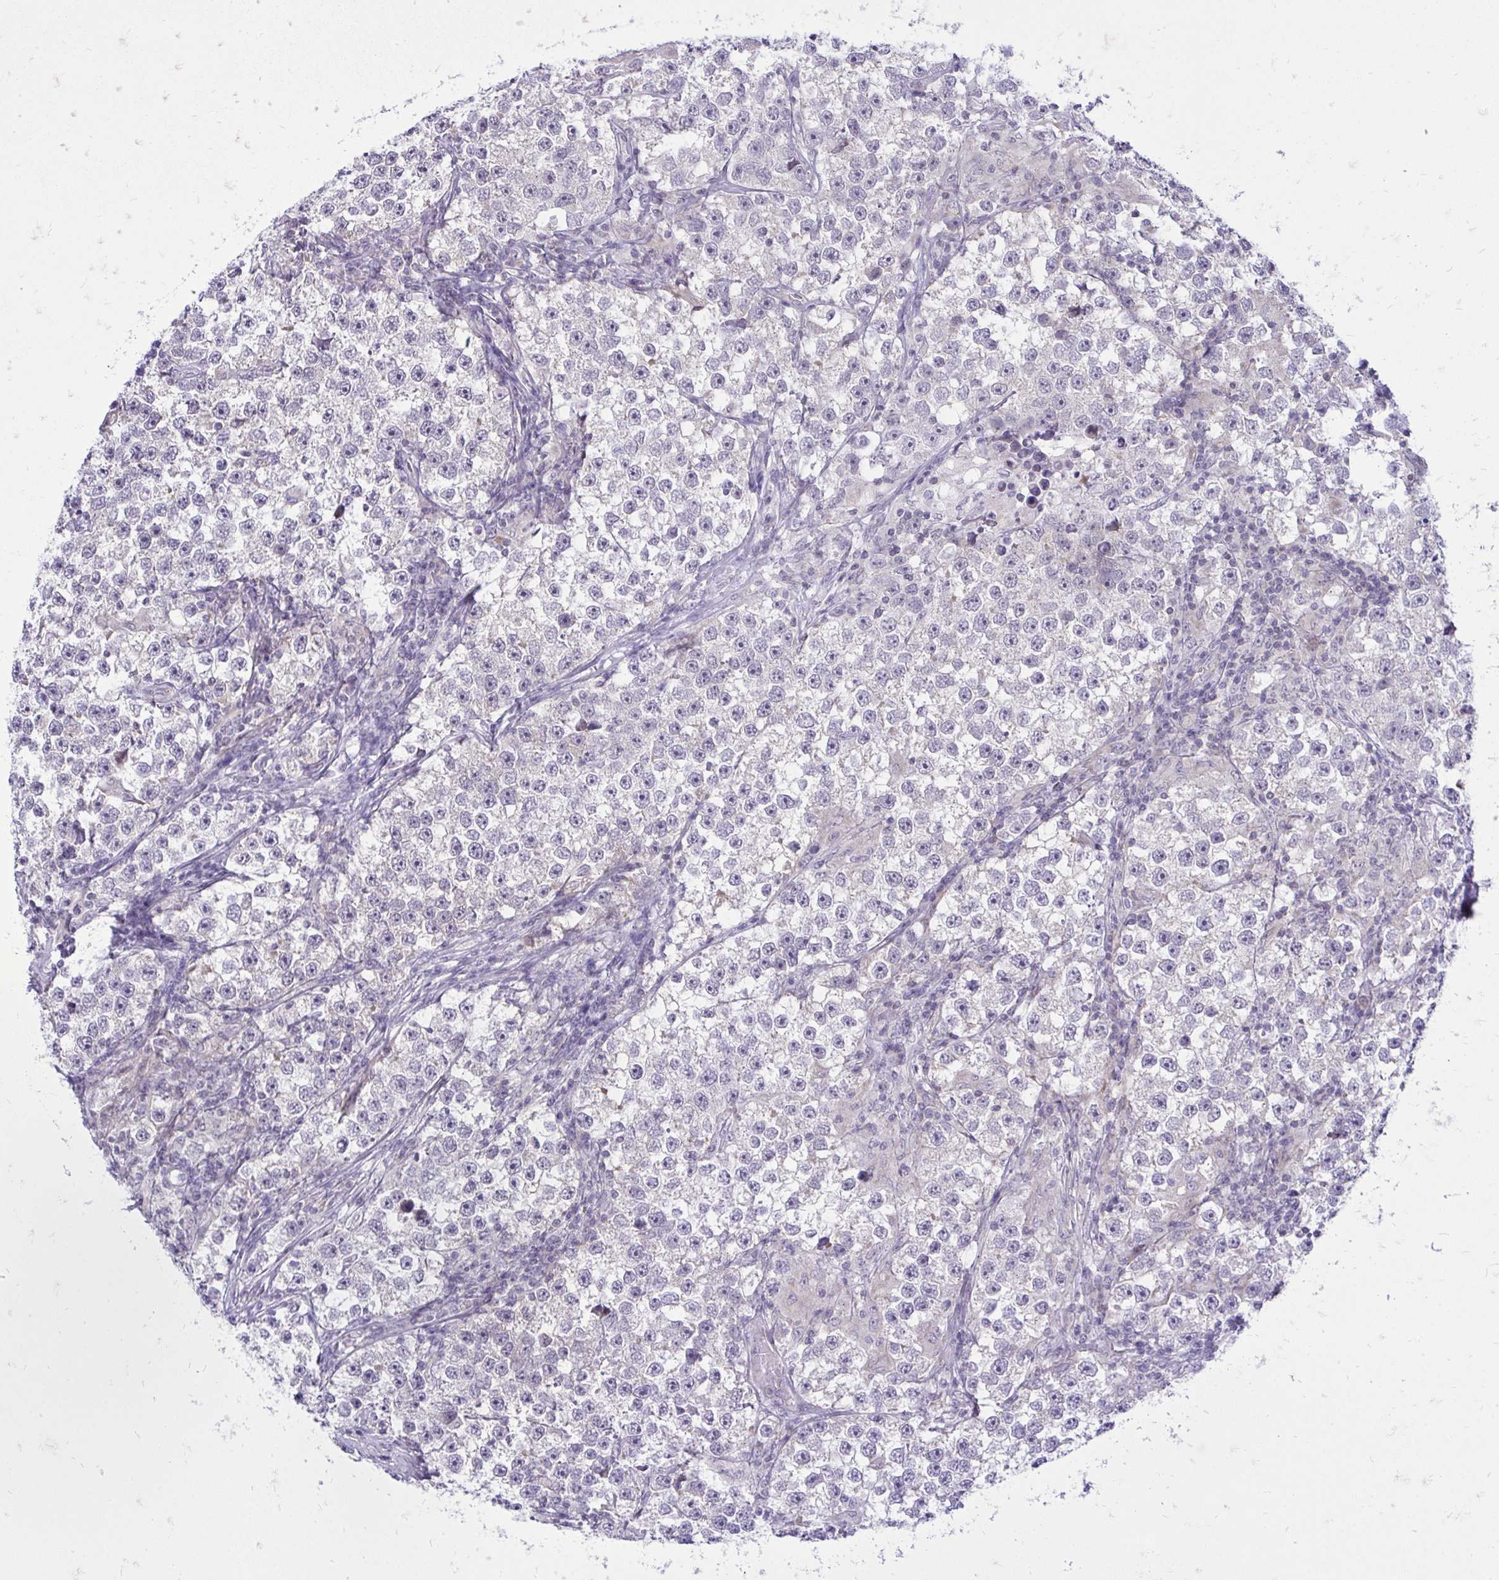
{"staining": {"intensity": "negative", "quantity": "none", "location": "none"}, "tissue": "testis cancer", "cell_type": "Tumor cells", "image_type": "cancer", "snomed": [{"axis": "morphology", "description": "Seminoma, NOS"}, {"axis": "topography", "description": "Testis"}], "caption": "Immunohistochemistry of testis cancer shows no positivity in tumor cells. (DAB (3,3'-diaminobenzidine) IHC with hematoxylin counter stain).", "gene": "SPTBN2", "patient": {"sex": "male", "age": 46}}